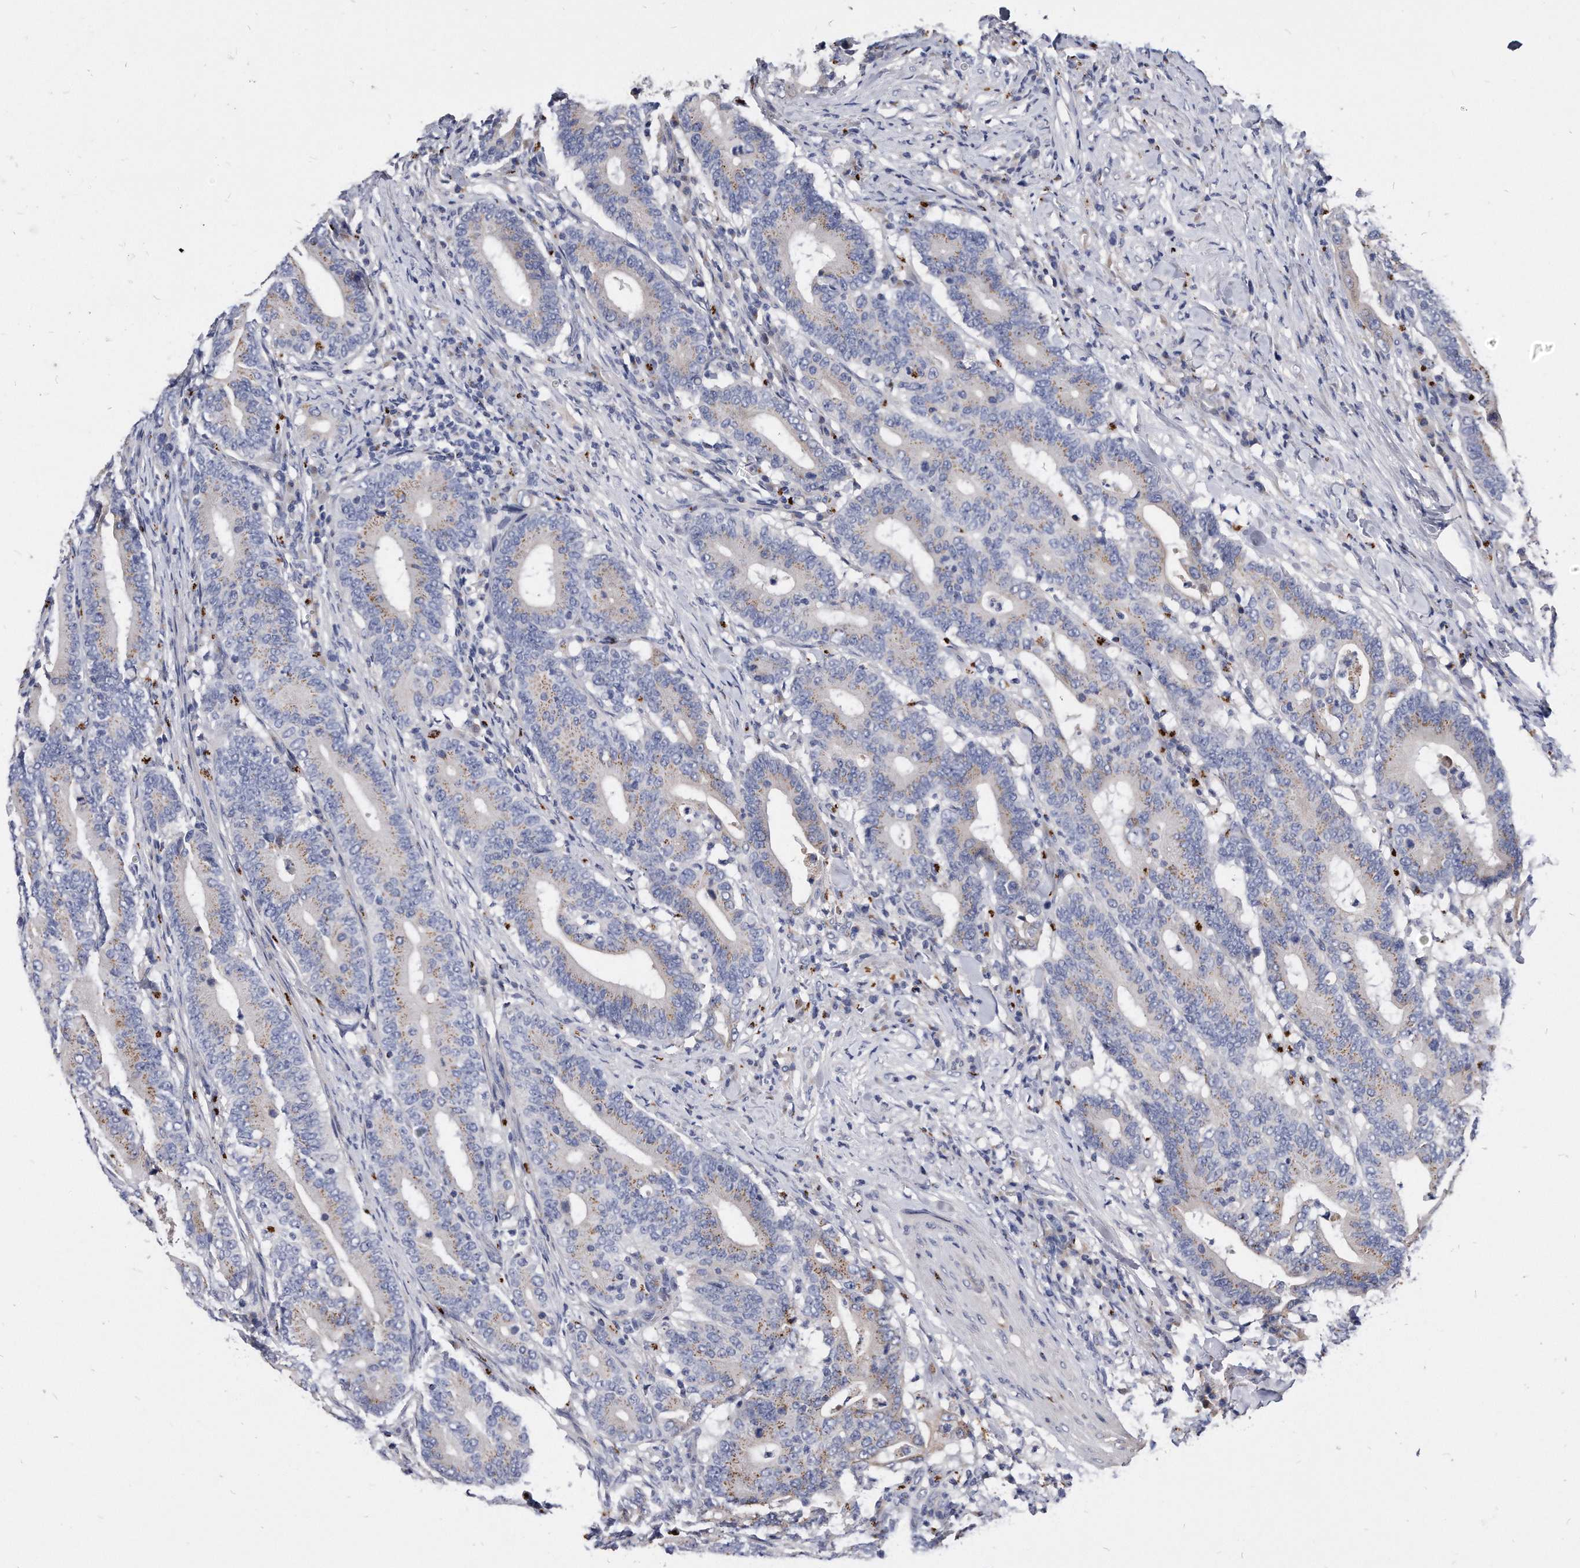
{"staining": {"intensity": "moderate", "quantity": "25%-75%", "location": "cytoplasmic/membranous"}, "tissue": "colorectal cancer", "cell_type": "Tumor cells", "image_type": "cancer", "snomed": [{"axis": "morphology", "description": "Adenocarcinoma, NOS"}, {"axis": "topography", "description": "Colon"}], "caption": "Adenocarcinoma (colorectal) tissue exhibits moderate cytoplasmic/membranous expression in approximately 25%-75% of tumor cells", "gene": "MGAT4A", "patient": {"sex": "female", "age": 66}}